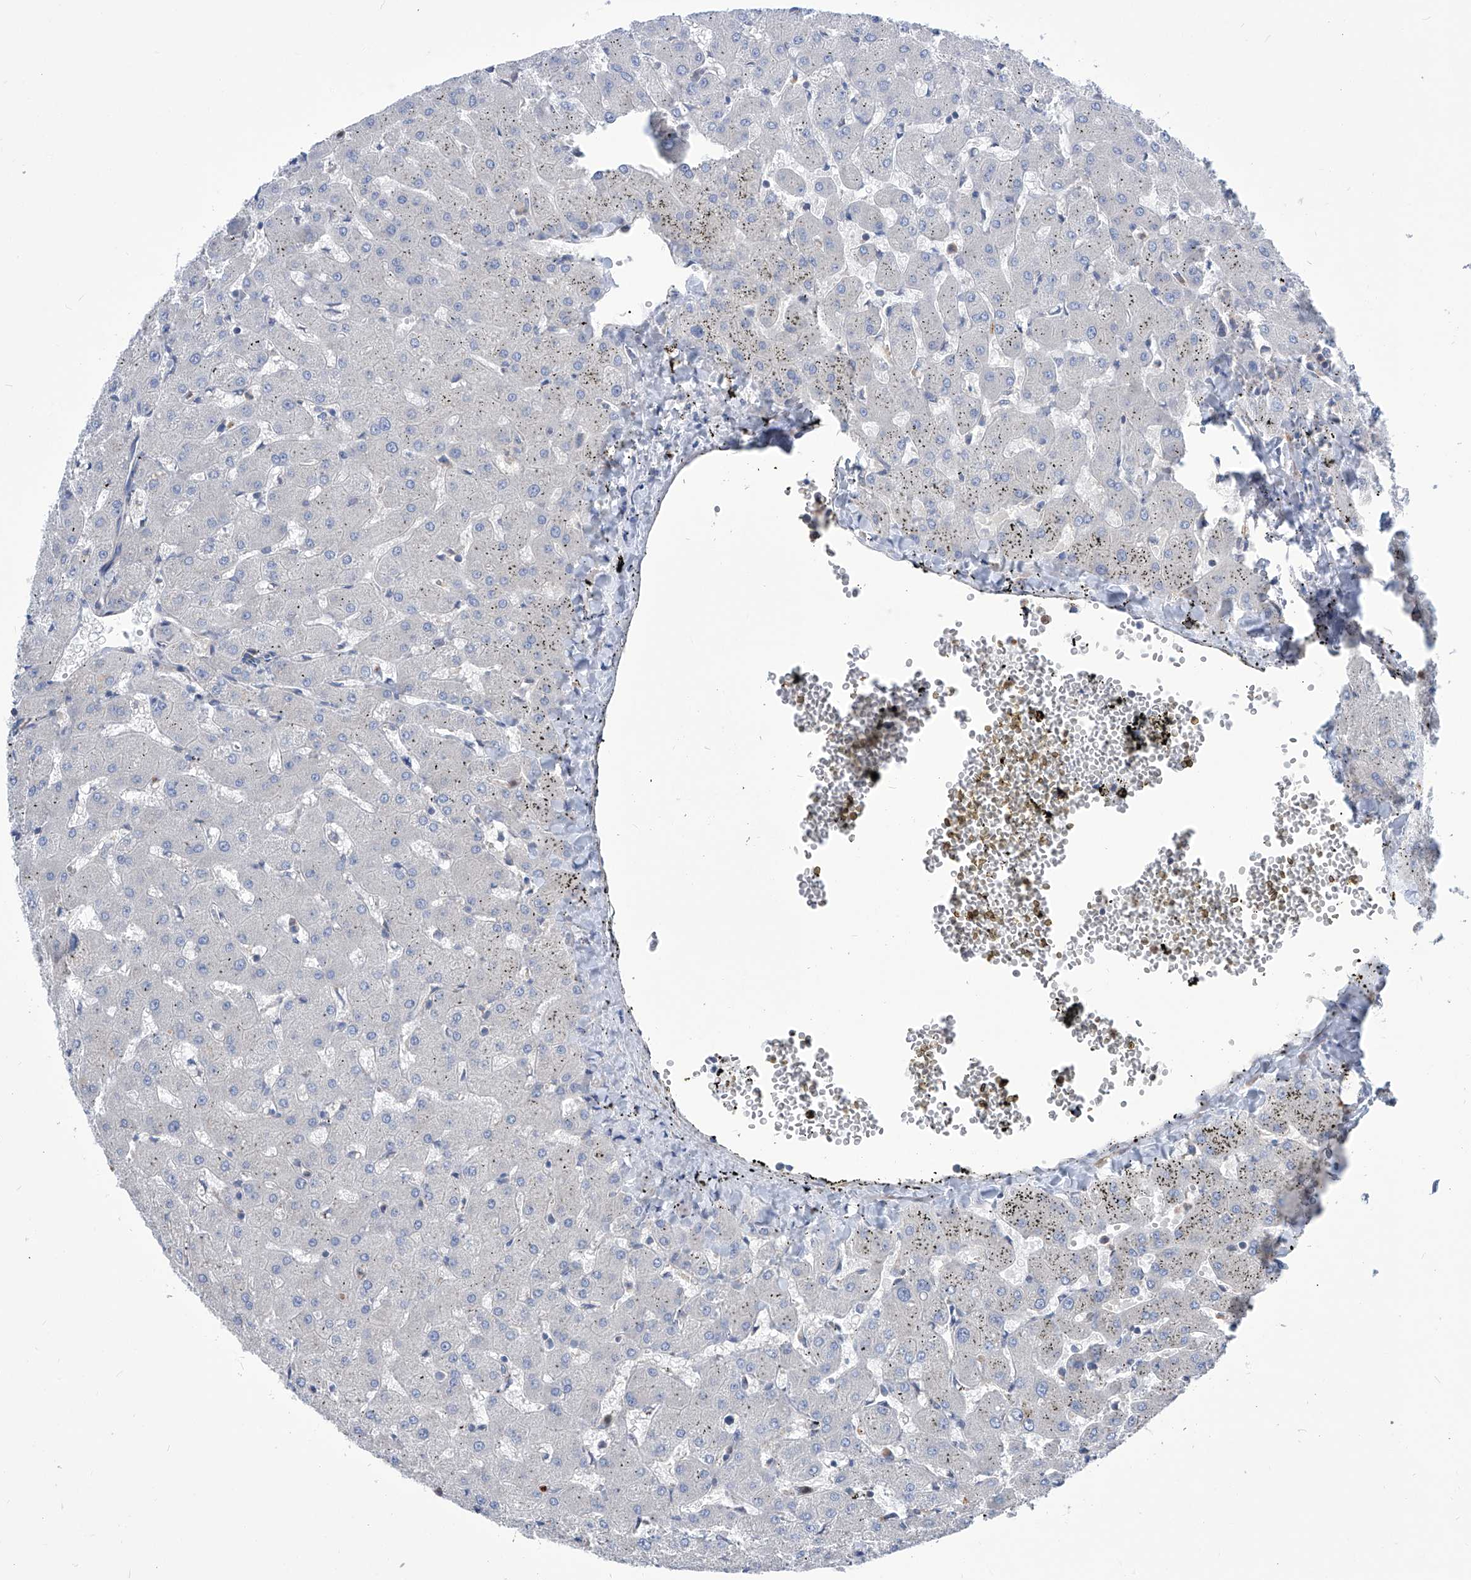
{"staining": {"intensity": "negative", "quantity": "none", "location": "none"}, "tissue": "liver", "cell_type": "Cholangiocytes", "image_type": "normal", "snomed": [{"axis": "morphology", "description": "Normal tissue, NOS"}, {"axis": "topography", "description": "Liver"}], "caption": "Micrograph shows no protein staining in cholangiocytes of benign liver.", "gene": "SMS", "patient": {"sex": "female", "age": 63}}